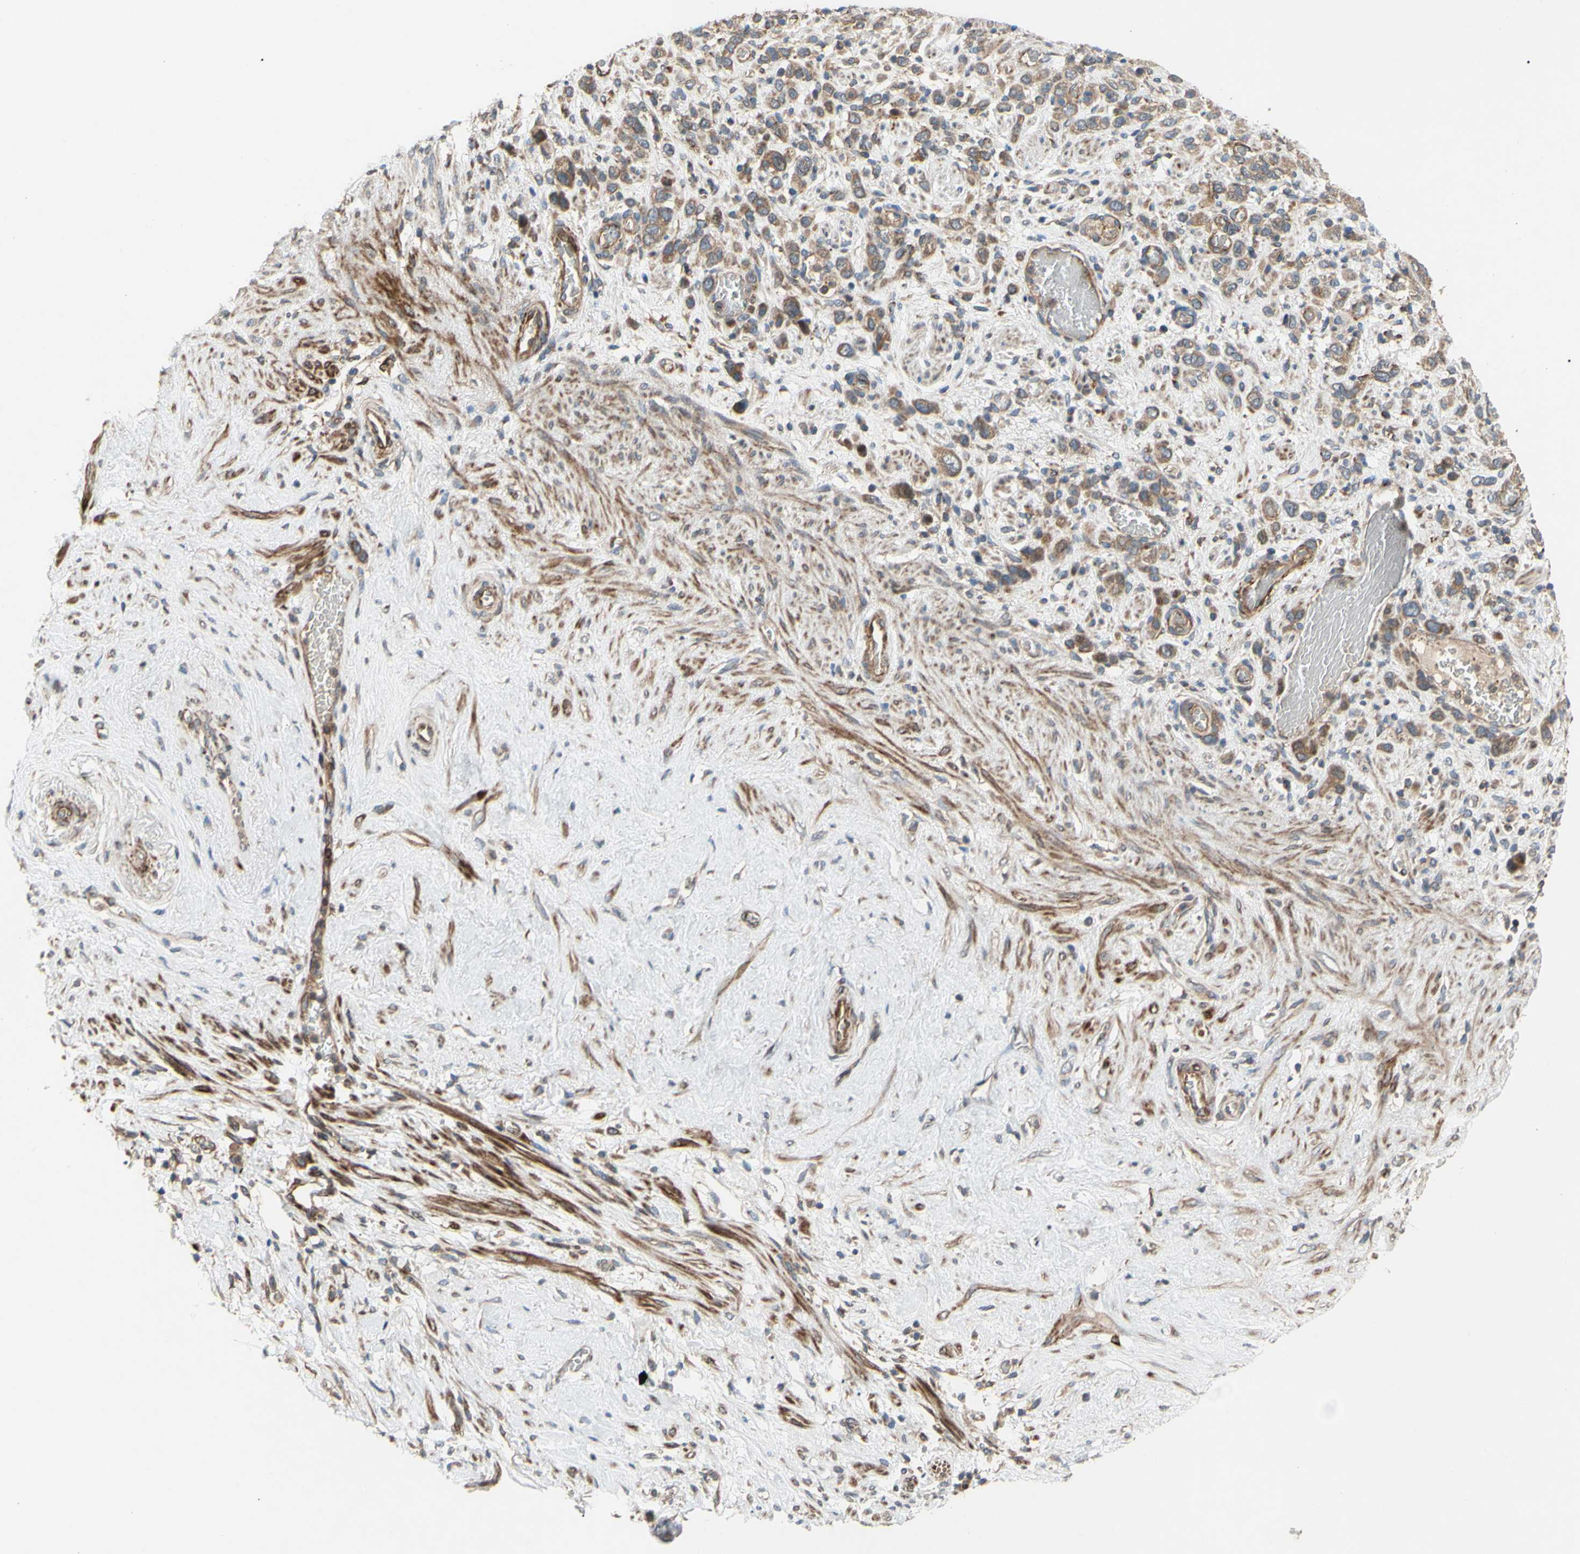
{"staining": {"intensity": "moderate", "quantity": ">75%", "location": "cytoplasmic/membranous"}, "tissue": "stomach cancer", "cell_type": "Tumor cells", "image_type": "cancer", "snomed": [{"axis": "morphology", "description": "Adenocarcinoma, NOS"}, {"axis": "morphology", "description": "Adenocarcinoma, High grade"}, {"axis": "topography", "description": "Stomach, upper"}, {"axis": "topography", "description": "Stomach, lower"}], "caption": "Immunohistochemistry (IHC) photomicrograph of high-grade adenocarcinoma (stomach) stained for a protein (brown), which demonstrates medium levels of moderate cytoplasmic/membranous positivity in about >75% of tumor cells.", "gene": "SPTLC1", "patient": {"sex": "female", "age": 65}}